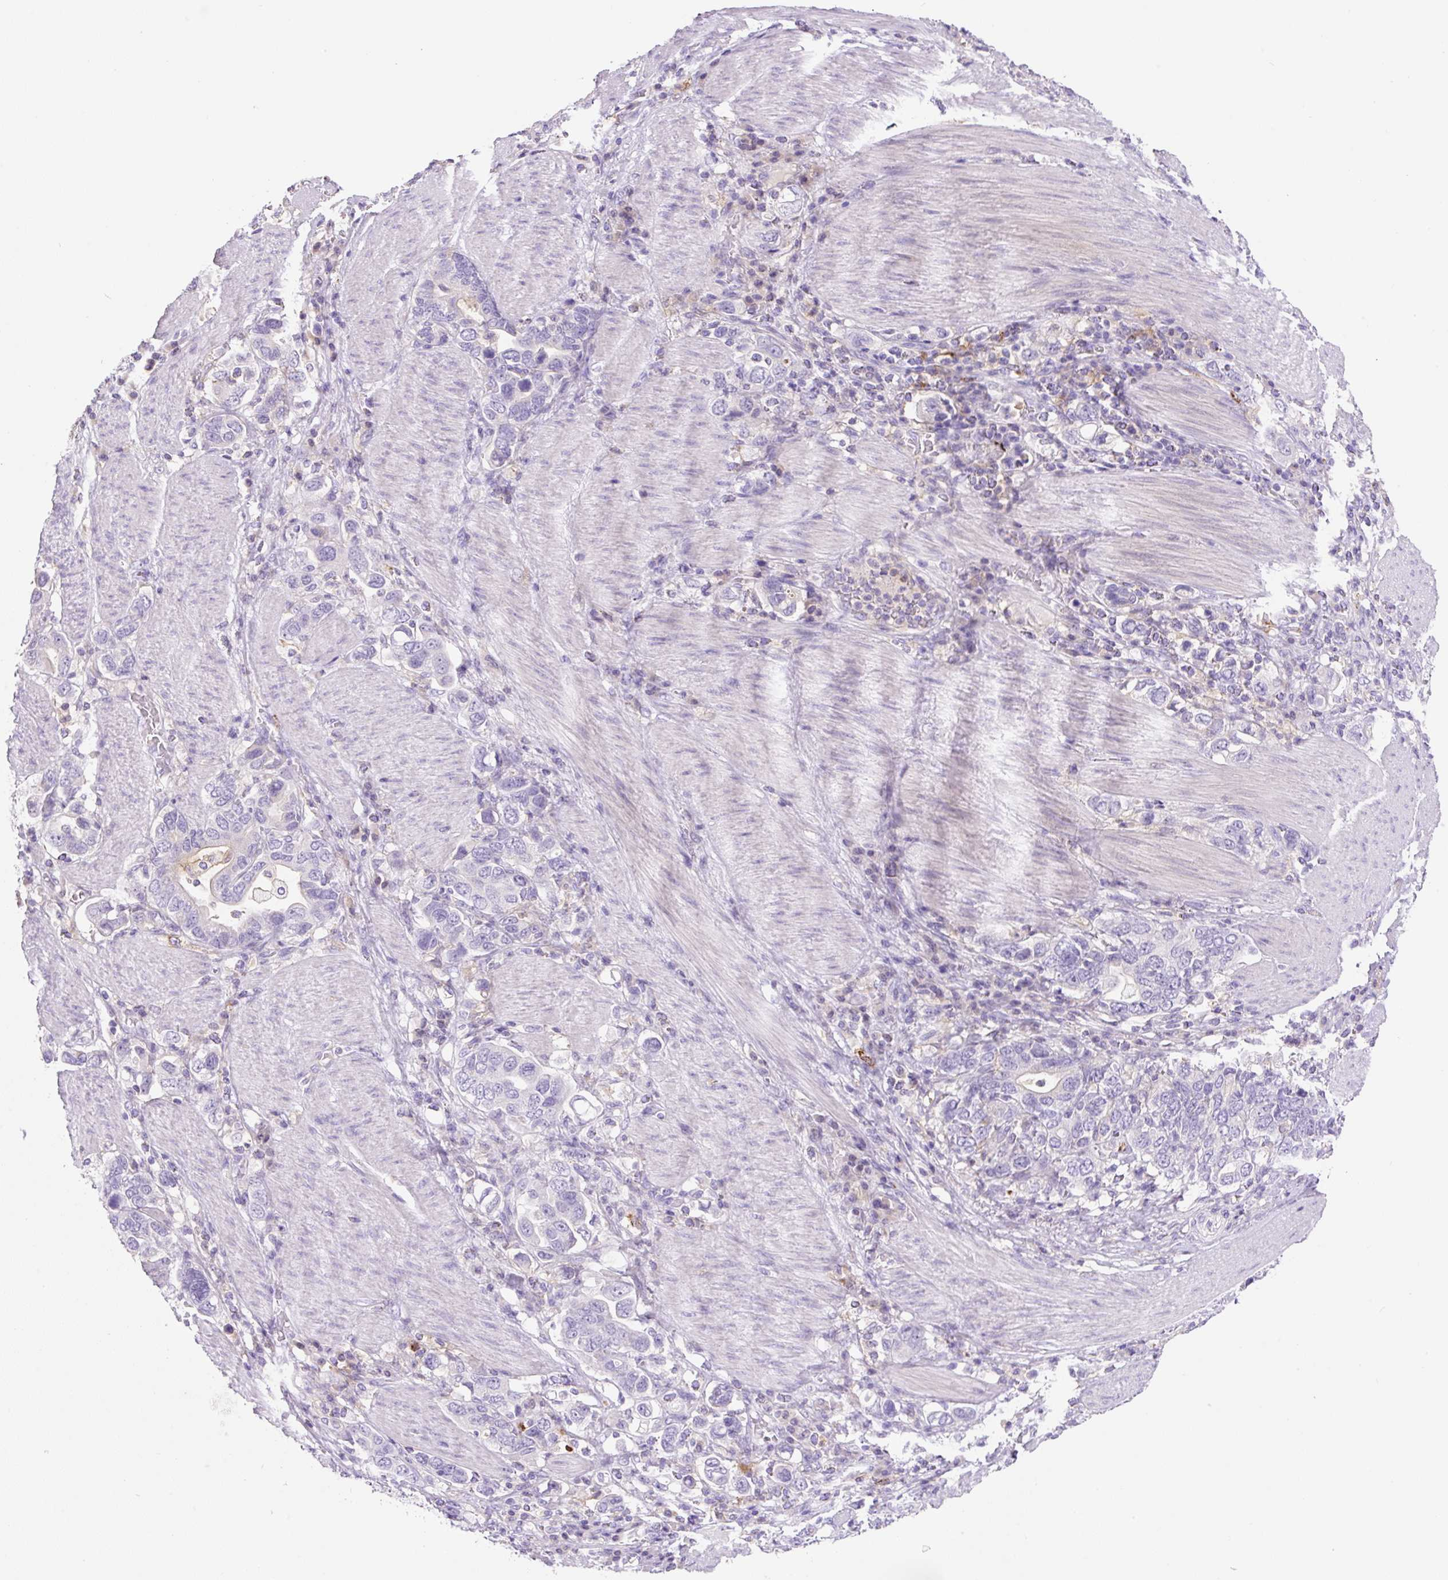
{"staining": {"intensity": "negative", "quantity": "none", "location": "none"}, "tissue": "stomach cancer", "cell_type": "Tumor cells", "image_type": "cancer", "snomed": [{"axis": "morphology", "description": "Adenocarcinoma, NOS"}, {"axis": "topography", "description": "Stomach, upper"}, {"axis": "topography", "description": "Stomach"}], "caption": "High magnification brightfield microscopy of adenocarcinoma (stomach) stained with DAB (3,3'-diaminobenzidine) (brown) and counterstained with hematoxylin (blue): tumor cells show no significant staining.", "gene": "TDRD15", "patient": {"sex": "male", "age": 62}}